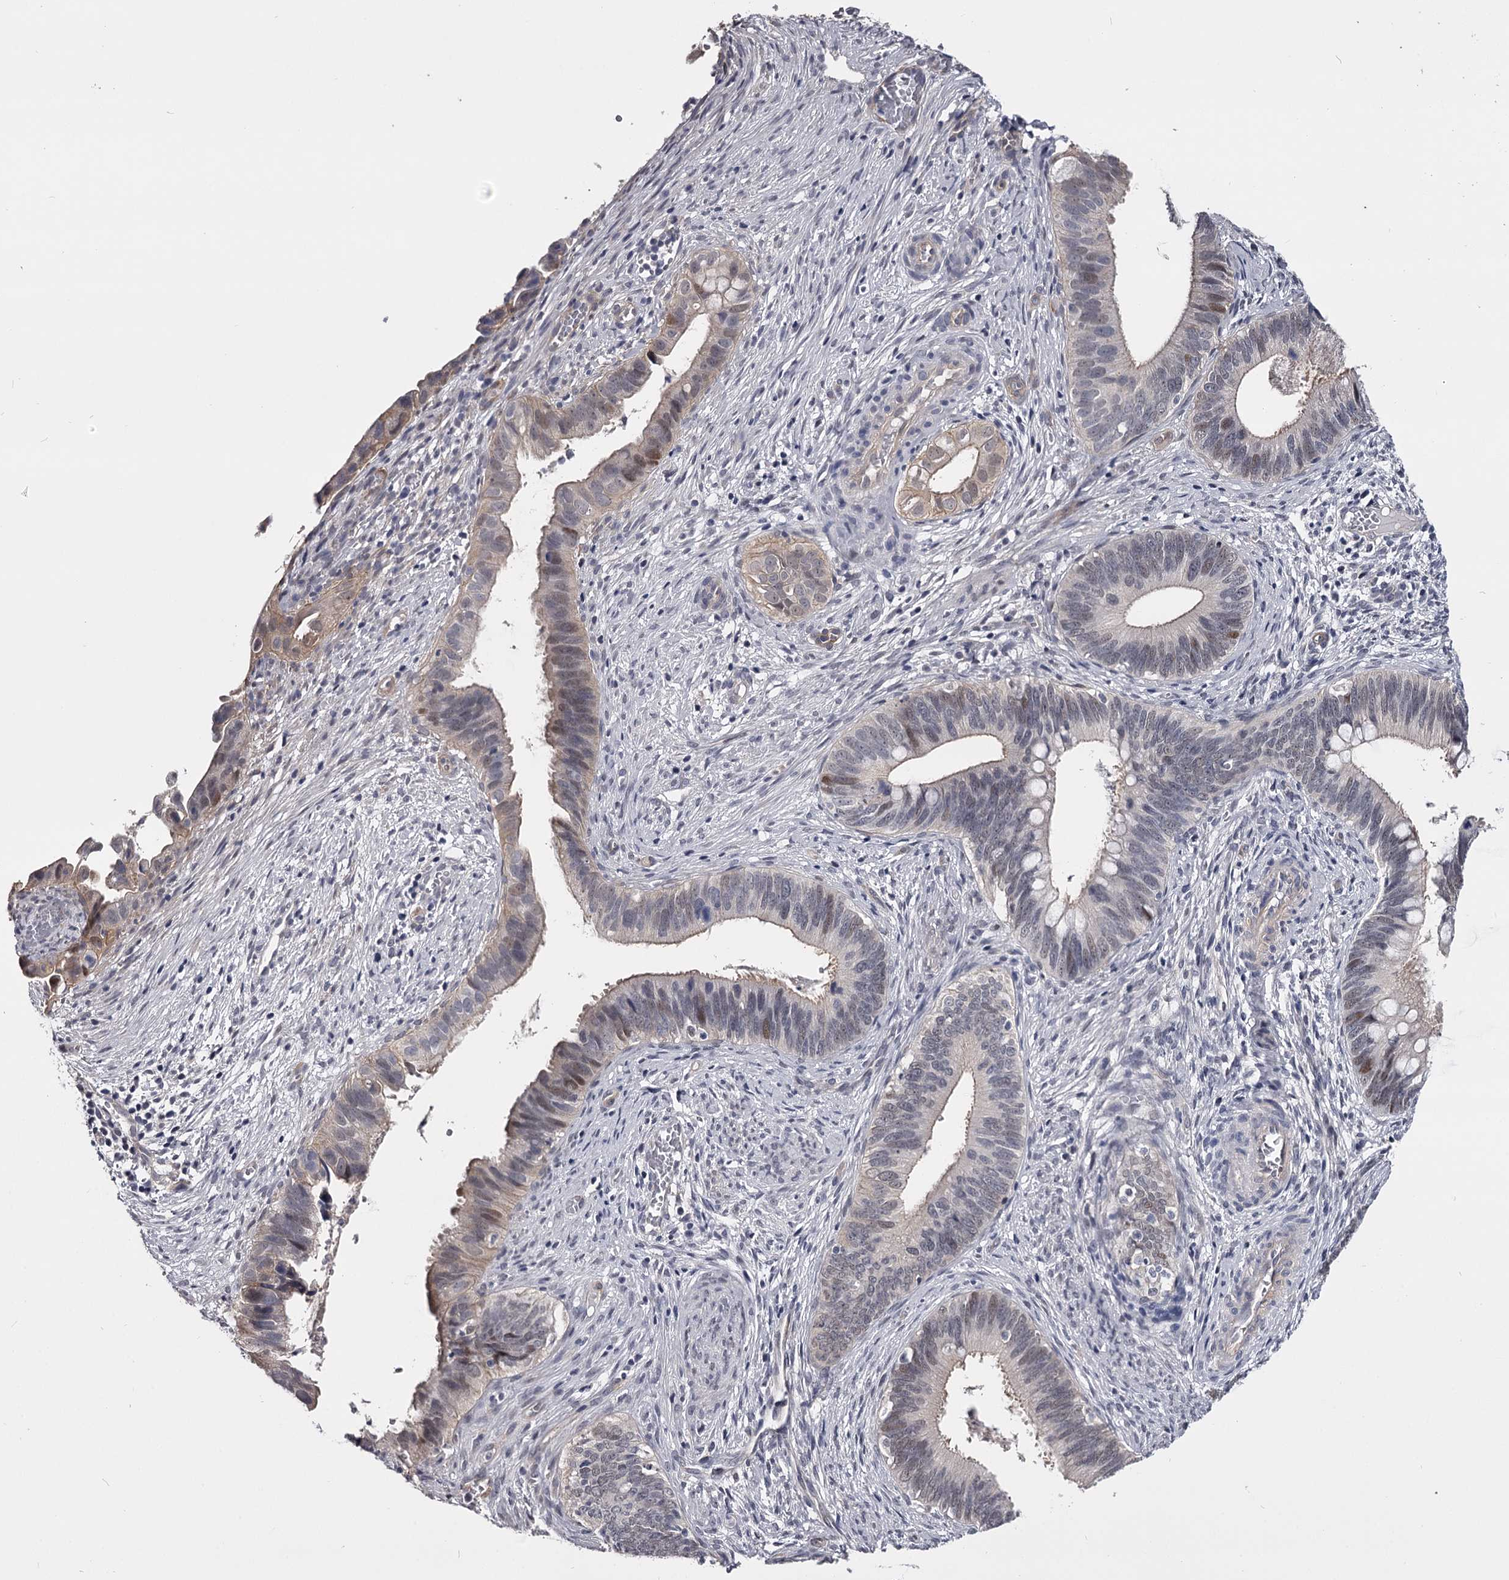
{"staining": {"intensity": "weak", "quantity": "<25%", "location": "cytoplasmic/membranous,nuclear"}, "tissue": "cervical cancer", "cell_type": "Tumor cells", "image_type": "cancer", "snomed": [{"axis": "morphology", "description": "Adenocarcinoma, NOS"}, {"axis": "topography", "description": "Cervix"}], "caption": "The histopathology image displays no significant staining in tumor cells of cervical adenocarcinoma.", "gene": "OVOL2", "patient": {"sex": "female", "age": 42}}